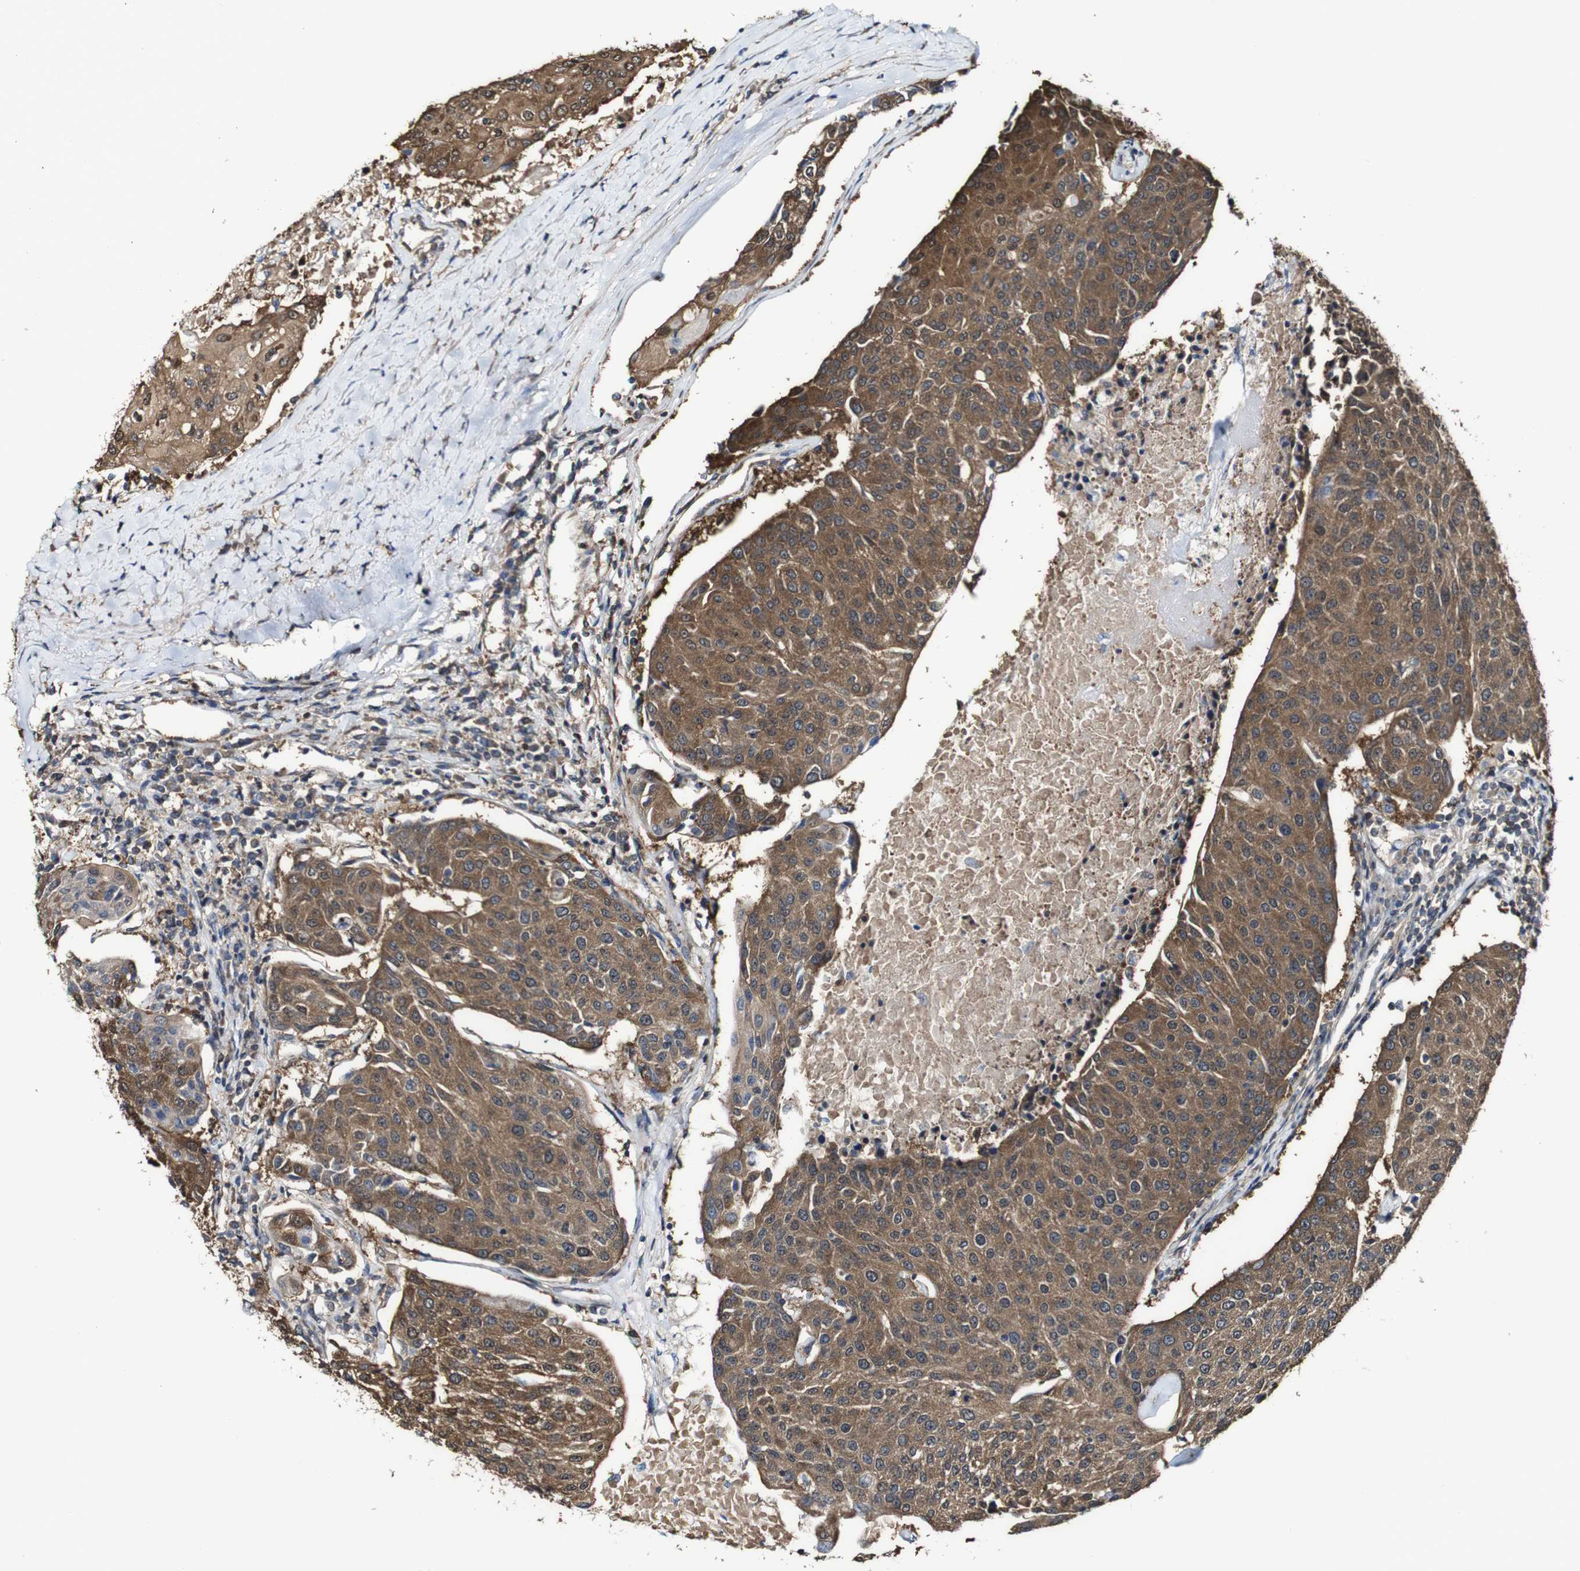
{"staining": {"intensity": "moderate", "quantity": ">75%", "location": "cytoplasmic/membranous"}, "tissue": "urothelial cancer", "cell_type": "Tumor cells", "image_type": "cancer", "snomed": [{"axis": "morphology", "description": "Urothelial carcinoma, High grade"}, {"axis": "topography", "description": "Urinary bladder"}], "caption": "Moderate cytoplasmic/membranous expression is identified in approximately >75% of tumor cells in urothelial carcinoma (high-grade).", "gene": "PTPRR", "patient": {"sex": "female", "age": 85}}